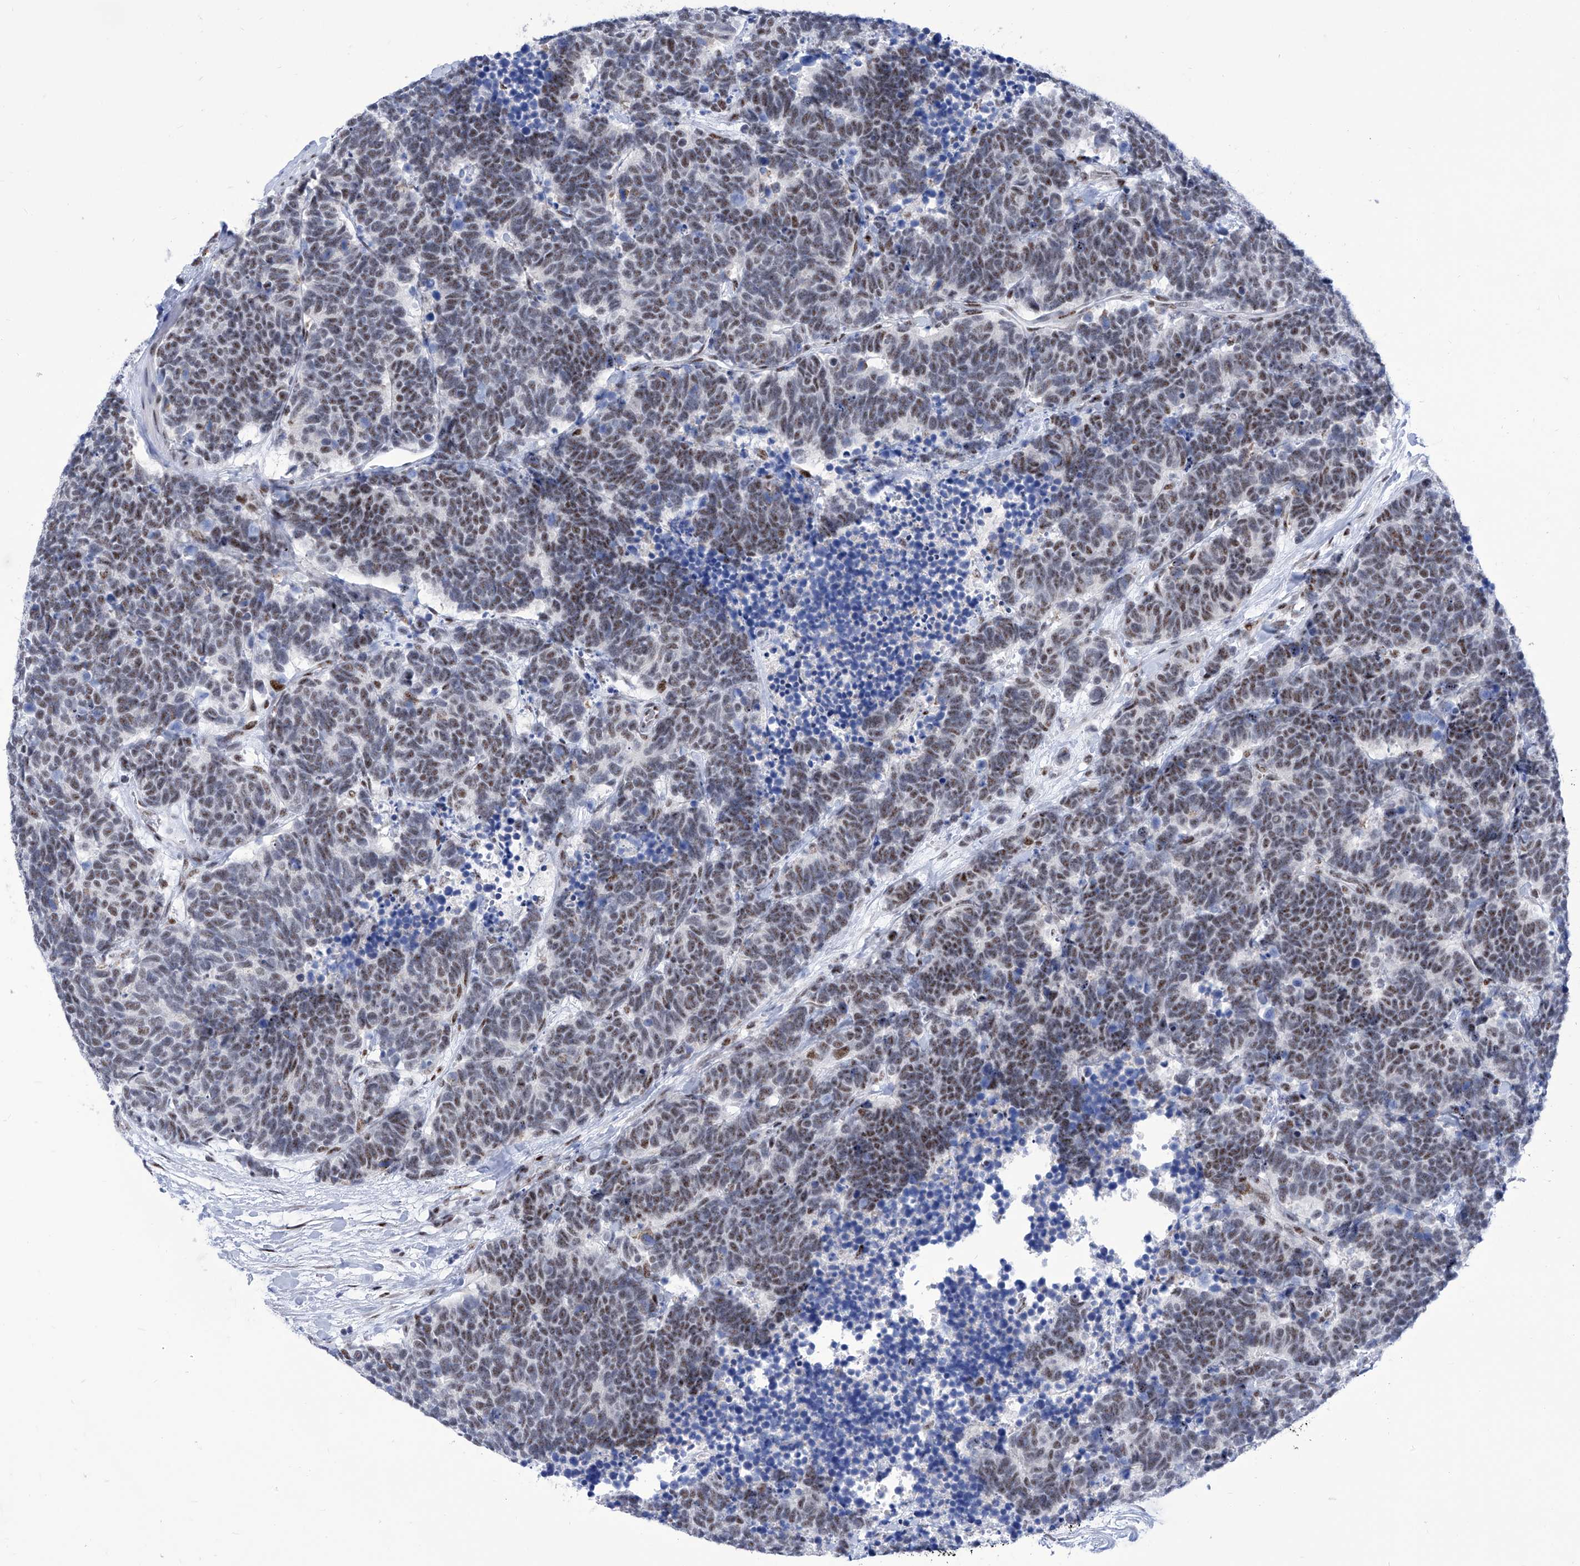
{"staining": {"intensity": "moderate", "quantity": "25%-75%", "location": "nuclear"}, "tissue": "carcinoid", "cell_type": "Tumor cells", "image_type": "cancer", "snomed": [{"axis": "morphology", "description": "Carcinoma, NOS"}, {"axis": "morphology", "description": "Carcinoid, malignant, NOS"}, {"axis": "topography", "description": "Urinary bladder"}], "caption": "Tumor cells reveal medium levels of moderate nuclear positivity in approximately 25%-75% of cells in human carcinoid.", "gene": "SART1", "patient": {"sex": "male", "age": 57}}